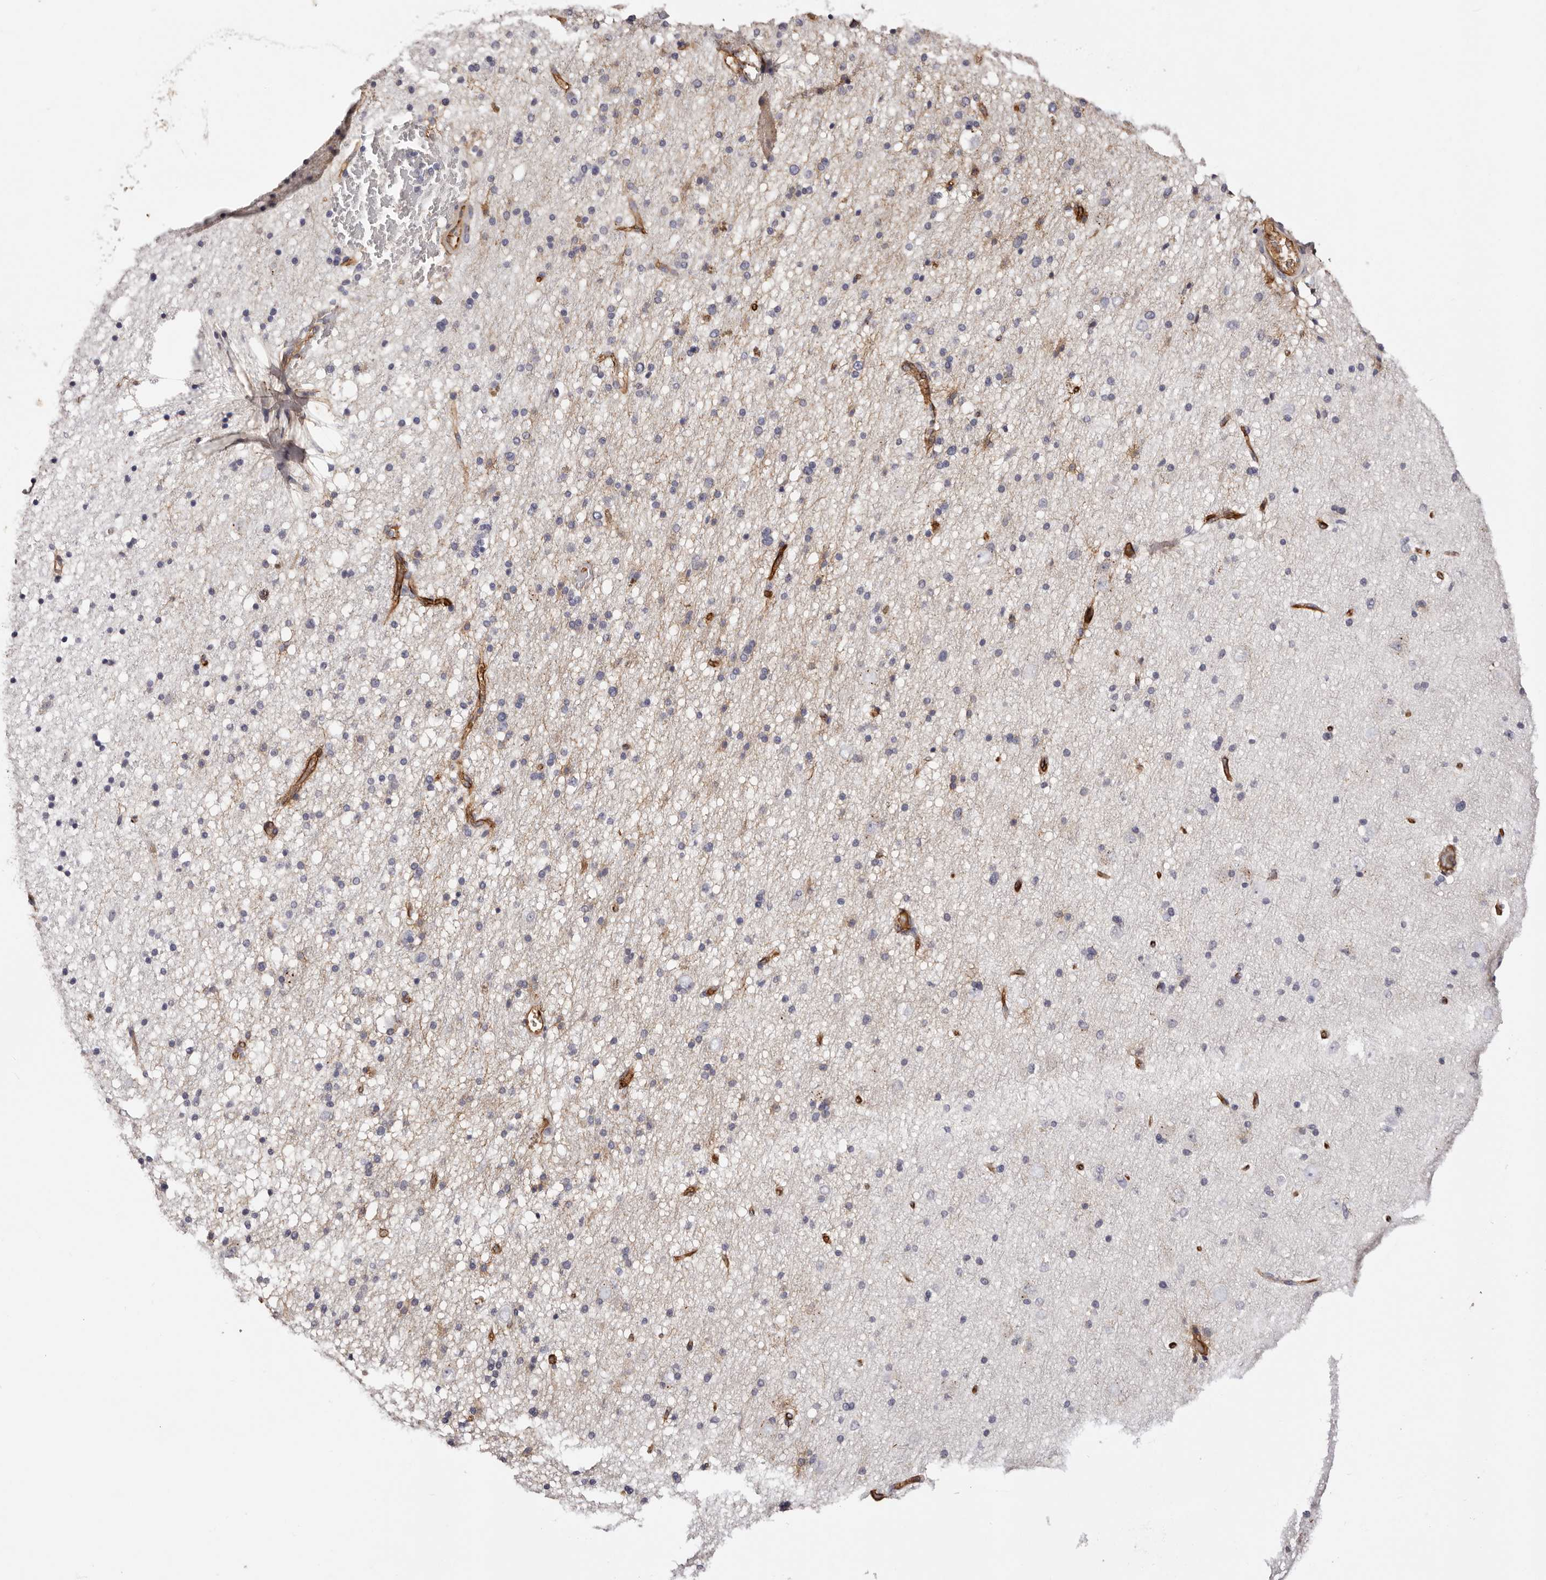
{"staining": {"intensity": "strong", "quantity": "25%-75%", "location": "cytoplasmic/membranous"}, "tissue": "cerebral cortex", "cell_type": "Endothelial cells", "image_type": "normal", "snomed": [{"axis": "morphology", "description": "Normal tissue, NOS"}, {"axis": "topography", "description": "Cerebral cortex"}], "caption": "Immunohistochemistry micrograph of benign cerebral cortex: cerebral cortex stained using immunohistochemistry (IHC) exhibits high levels of strong protein expression localized specifically in the cytoplasmic/membranous of endothelial cells, appearing as a cytoplasmic/membranous brown color.", "gene": "ZNF557", "patient": {"sex": "male", "age": 34}}